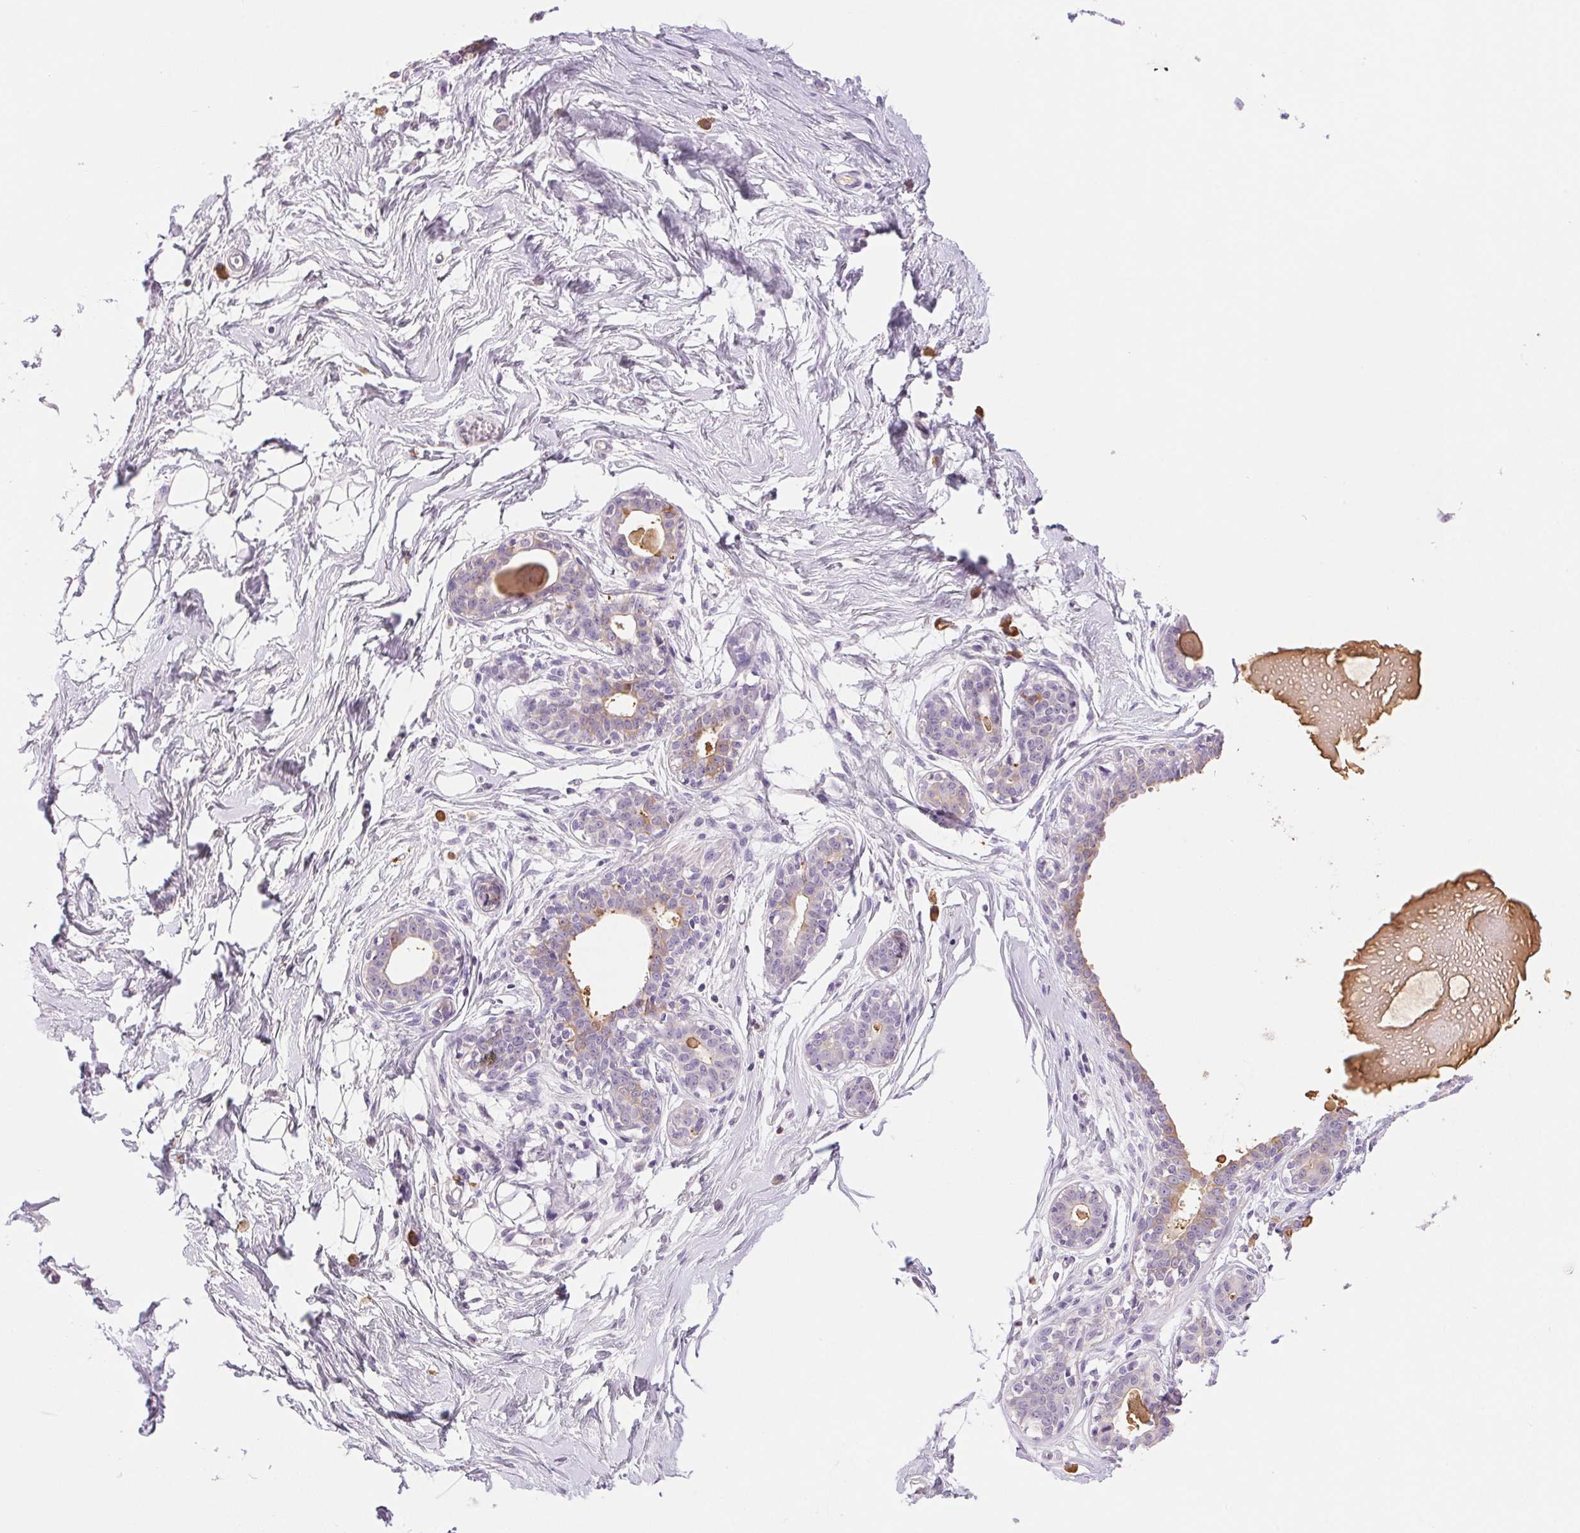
{"staining": {"intensity": "negative", "quantity": "none", "location": "none"}, "tissue": "breast", "cell_type": "Adipocytes", "image_type": "normal", "snomed": [{"axis": "morphology", "description": "Normal tissue, NOS"}, {"axis": "topography", "description": "Breast"}], "caption": "A photomicrograph of breast stained for a protein reveals no brown staining in adipocytes. (Stains: DAB (3,3'-diaminobenzidine) immunohistochemistry (IHC) with hematoxylin counter stain, Microscopy: brightfield microscopy at high magnification).", "gene": "IFIT1B", "patient": {"sex": "female", "age": 45}}